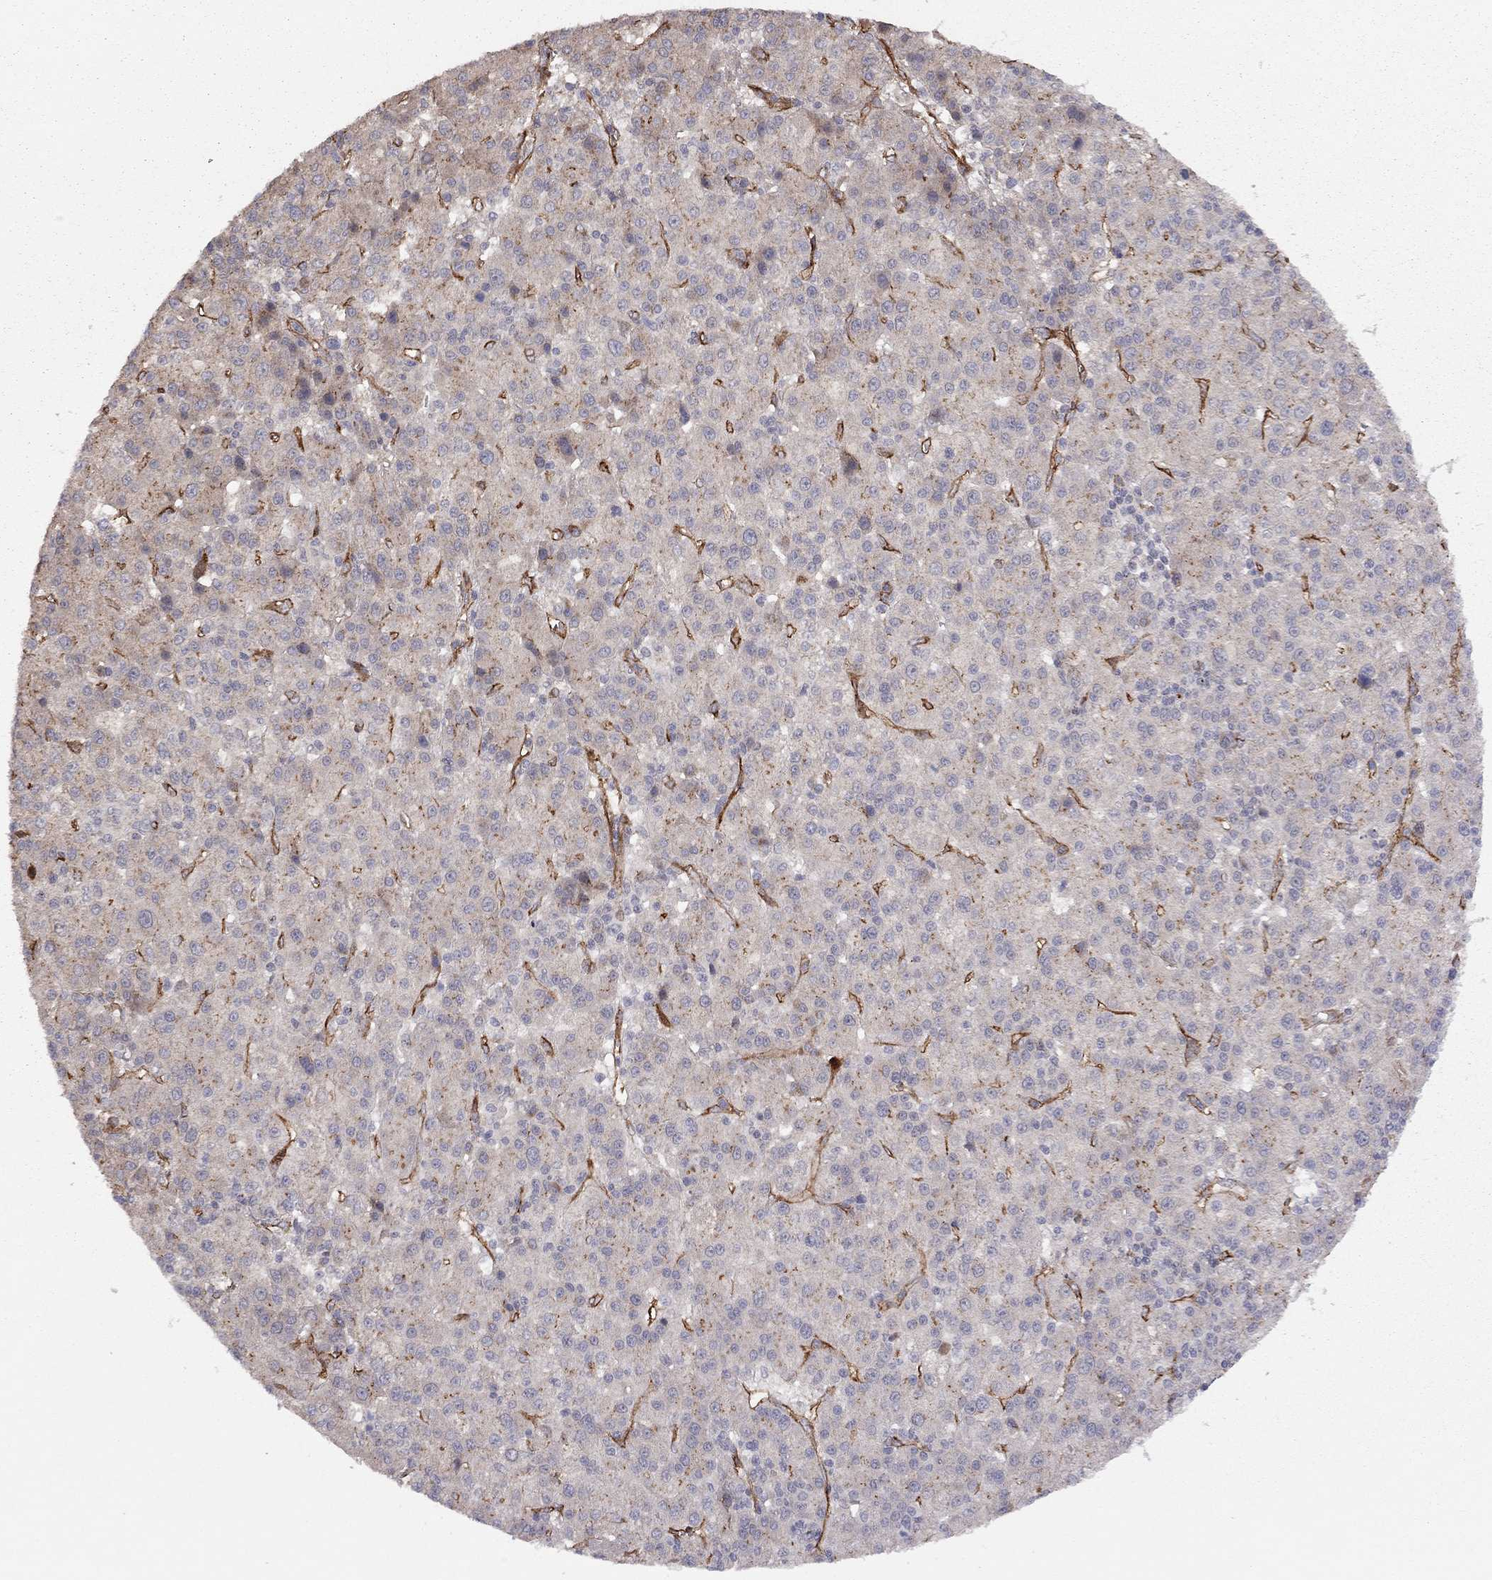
{"staining": {"intensity": "moderate", "quantity": "<25%", "location": "cytoplasmic/membranous"}, "tissue": "liver cancer", "cell_type": "Tumor cells", "image_type": "cancer", "snomed": [{"axis": "morphology", "description": "Carcinoma, Hepatocellular, NOS"}, {"axis": "topography", "description": "Liver"}], "caption": "Liver cancer stained with a brown dye shows moderate cytoplasmic/membranous positive positivity in about <25% of tumor cells.", "gene": "EXOC3L2", "patient": {"sex": "female", "age": 60}}